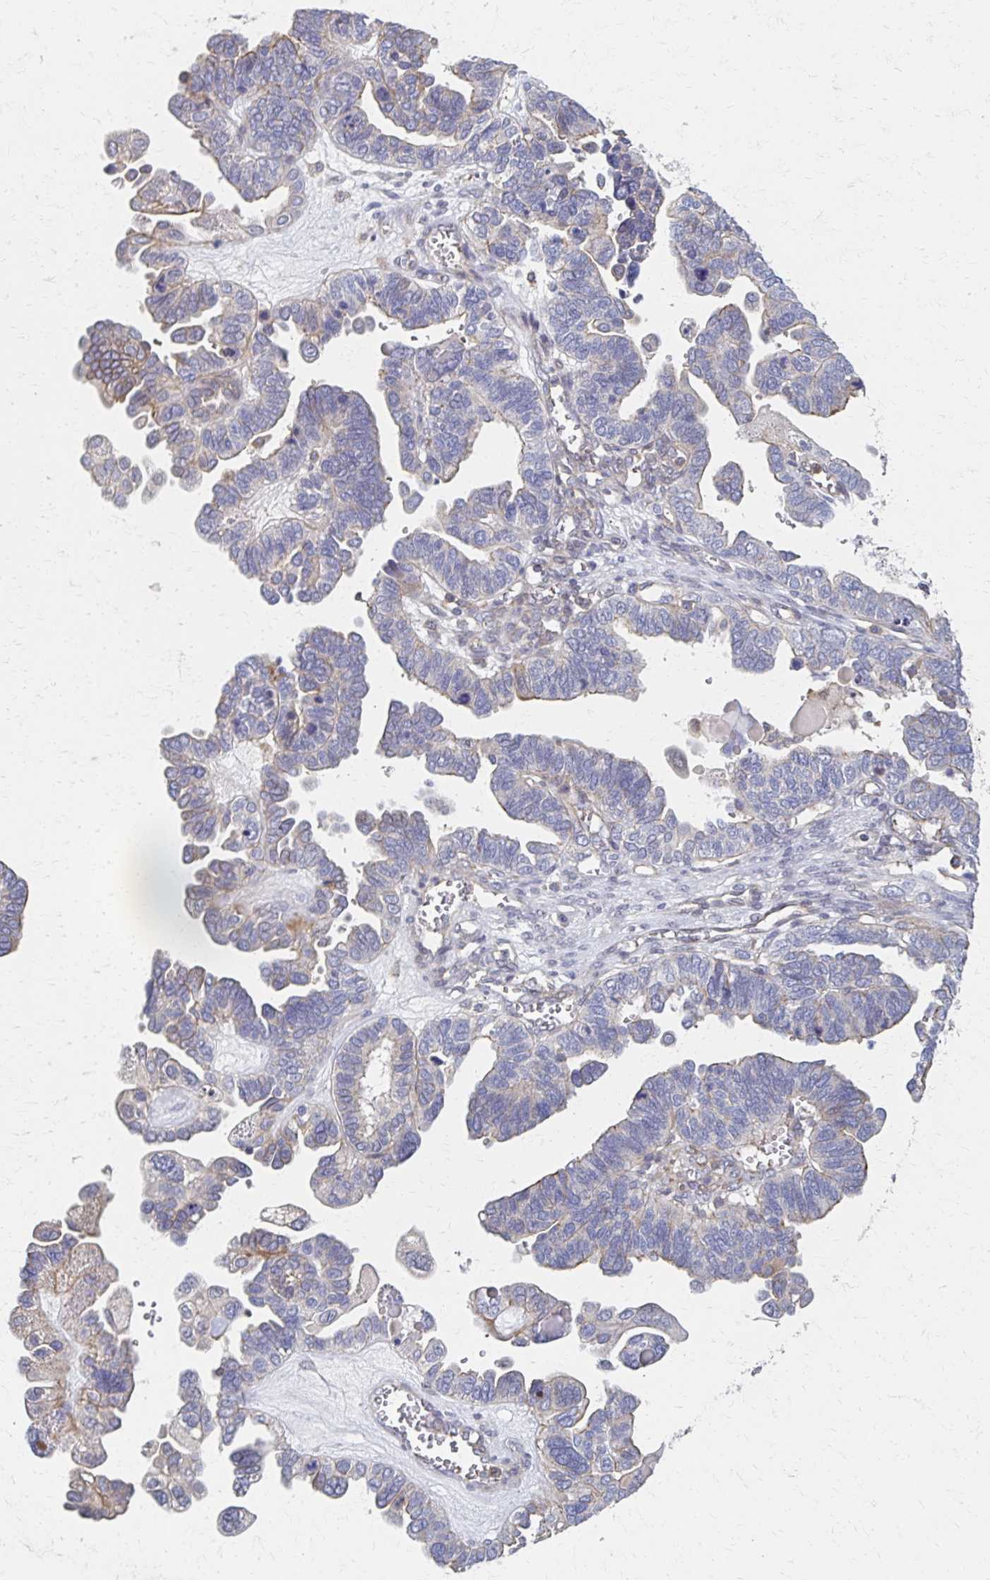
{"staining": {"intensity": "negative", "quantity": "none", "location": "none"}, "tissue": "ovarian cancer", "cell_type": "Tumor cells", "image_type": "cancer", "snomed": [{"axis": "morphology", "description": "Cystadenocarcinoma, serous, NOS"}, {"axis": "topography", "description": "Ovary"}], "caption": "Protein analysis of ovarian cancer (serous cystadenocarcinoma) reveals no significant positivity in tumor cells. (Brightfield microscopy of DAB immunohistochemistry at high magnification).", "gene": "EOLA2", "patient": {"sex": "female", "age": 51}}